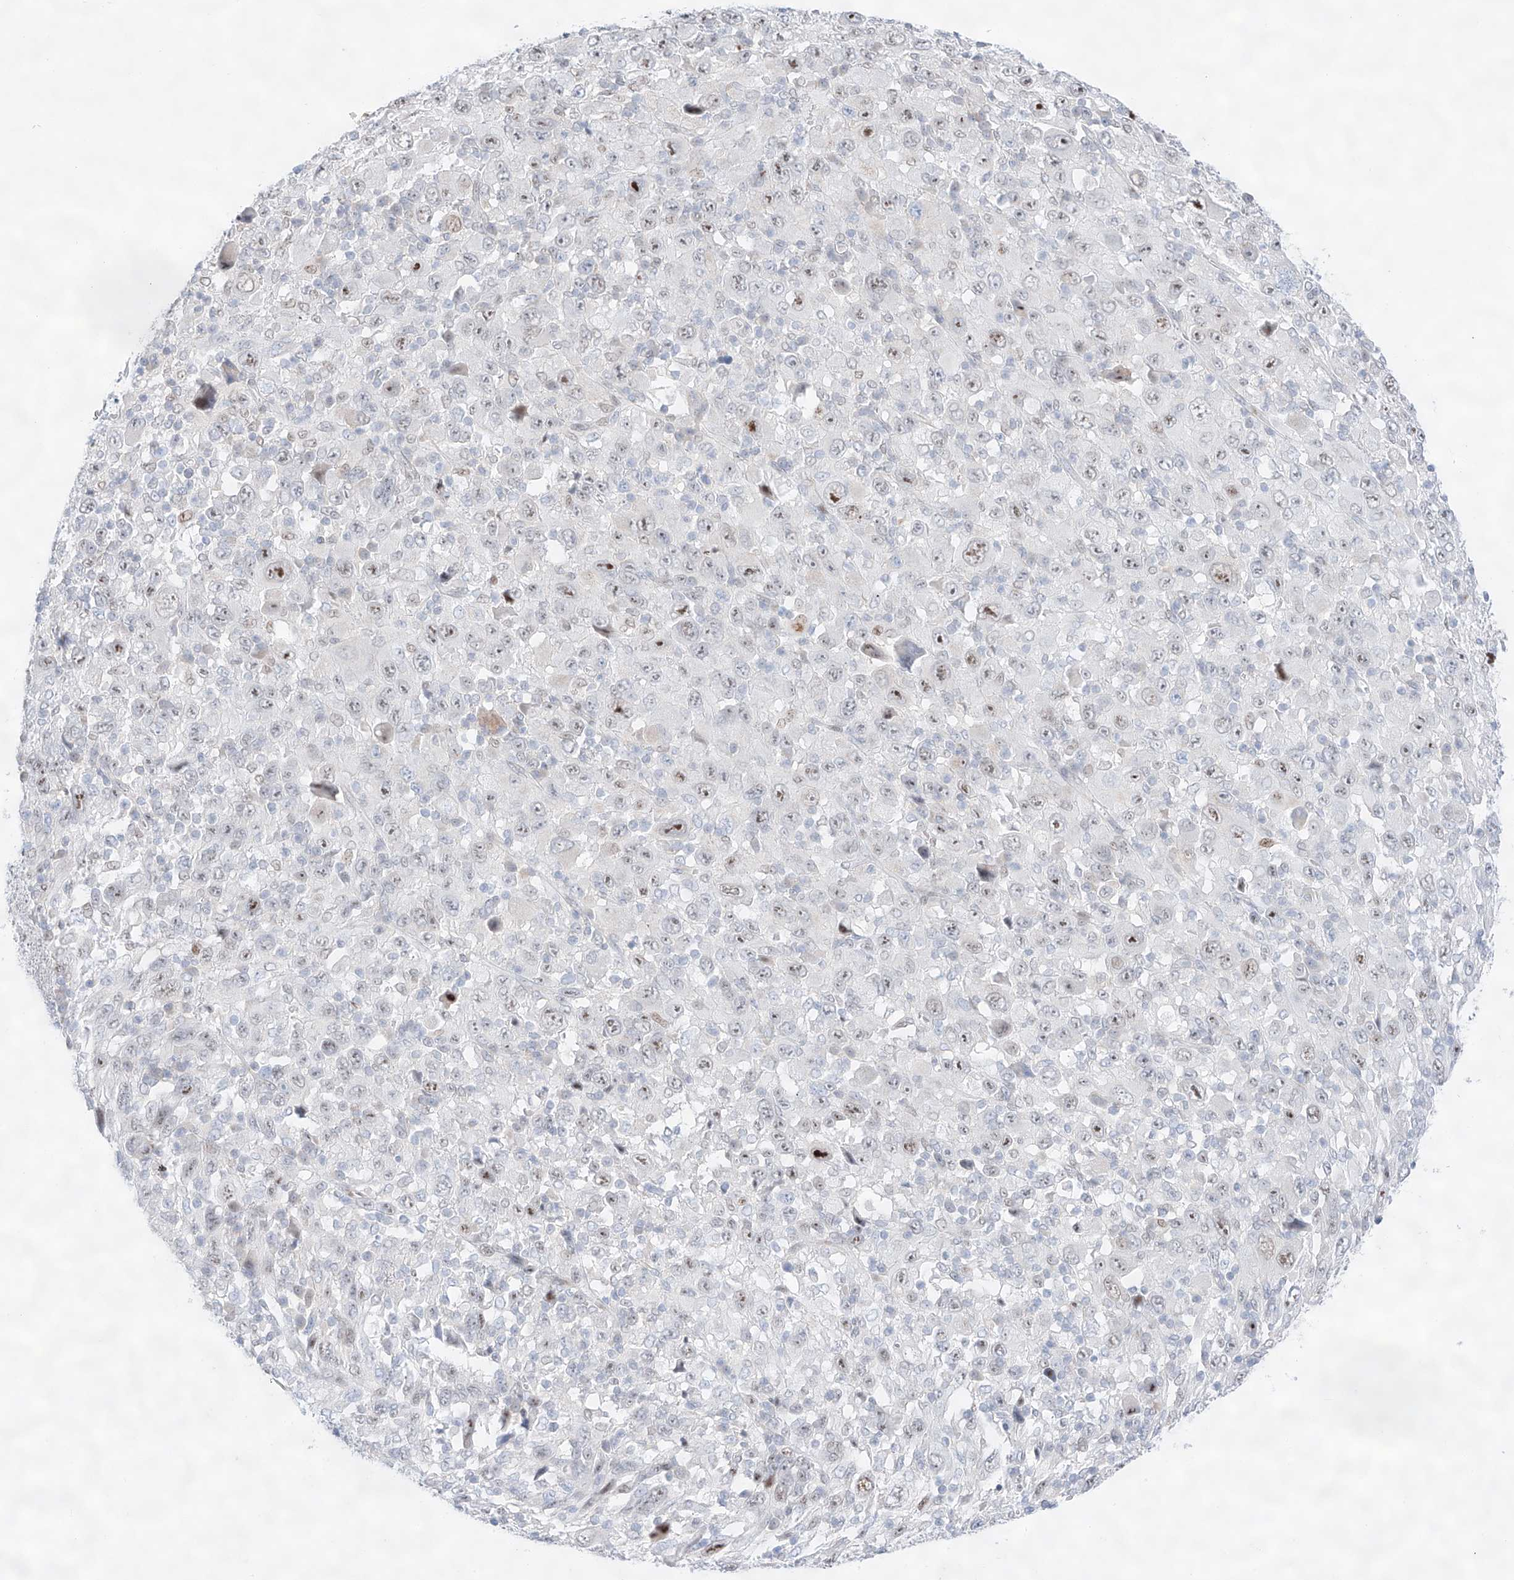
{"staining": {"intensity": "weak", "quantity": "25%-75%", "location": "nuclear"}, "tissue": "melanoma", "cell_type": "Tumor cells", "image_type": "cancer", "snomed": [{"axis": "morphology", "description": "Malignant melanoma, Metastatic site"}, {"axis": "topography", "description": "Skin"}], "caption": "DAB immunohistochemical staining of malignant melanoma (metastatic site) demonstrates weak nuclear protein expression in approximately 25%-75% of tumor cells.", "gene": "NT5C3B", "patient": {"sex": "female", "age": 56}}